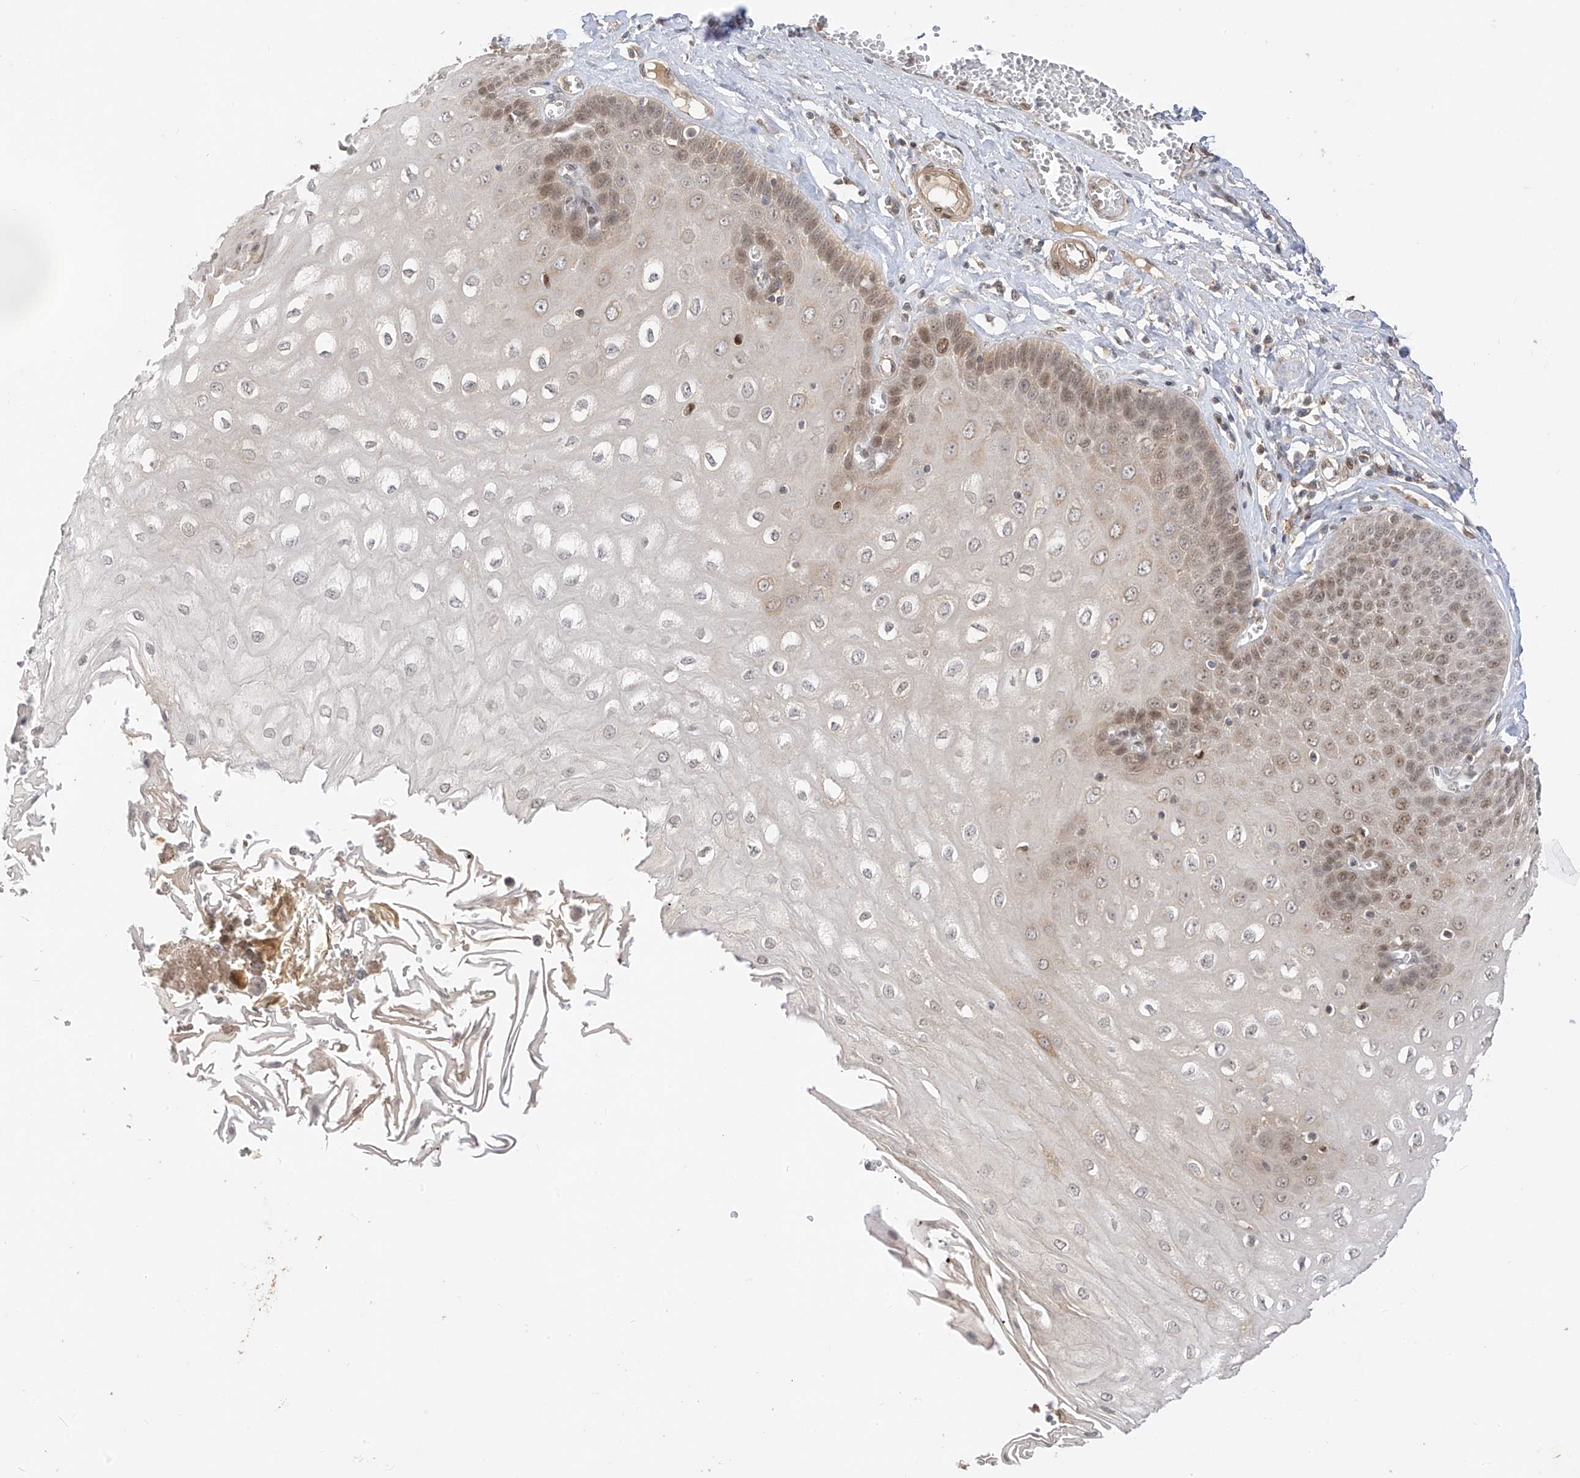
{"staining": {"intensity": "moderate", "quantity": "25%-75%", "location": "cytoplasmic/membranous,nuclear"}, "tissue": "esophagus", "cell_type": "Squamous epithelial cells", "image_type": "normal", "snomed": [{"axis": "morphology", "description": "Normal tissue, NOS"}, {"axis": "topography", "description": "Esophagus"}], "caption": "Protein staining exhibits moderate cytoplasmic/membranous,nuclear expression in approximately 25%-75% of squamous epithelial cells in benign esophagus. The staining was performed using DAB, with brown indicating positive protein expression. Nuclei are stained blue with hematoxylin.", "gene": "MRTFA", "patient": {"sex": "male", "age": 60}}